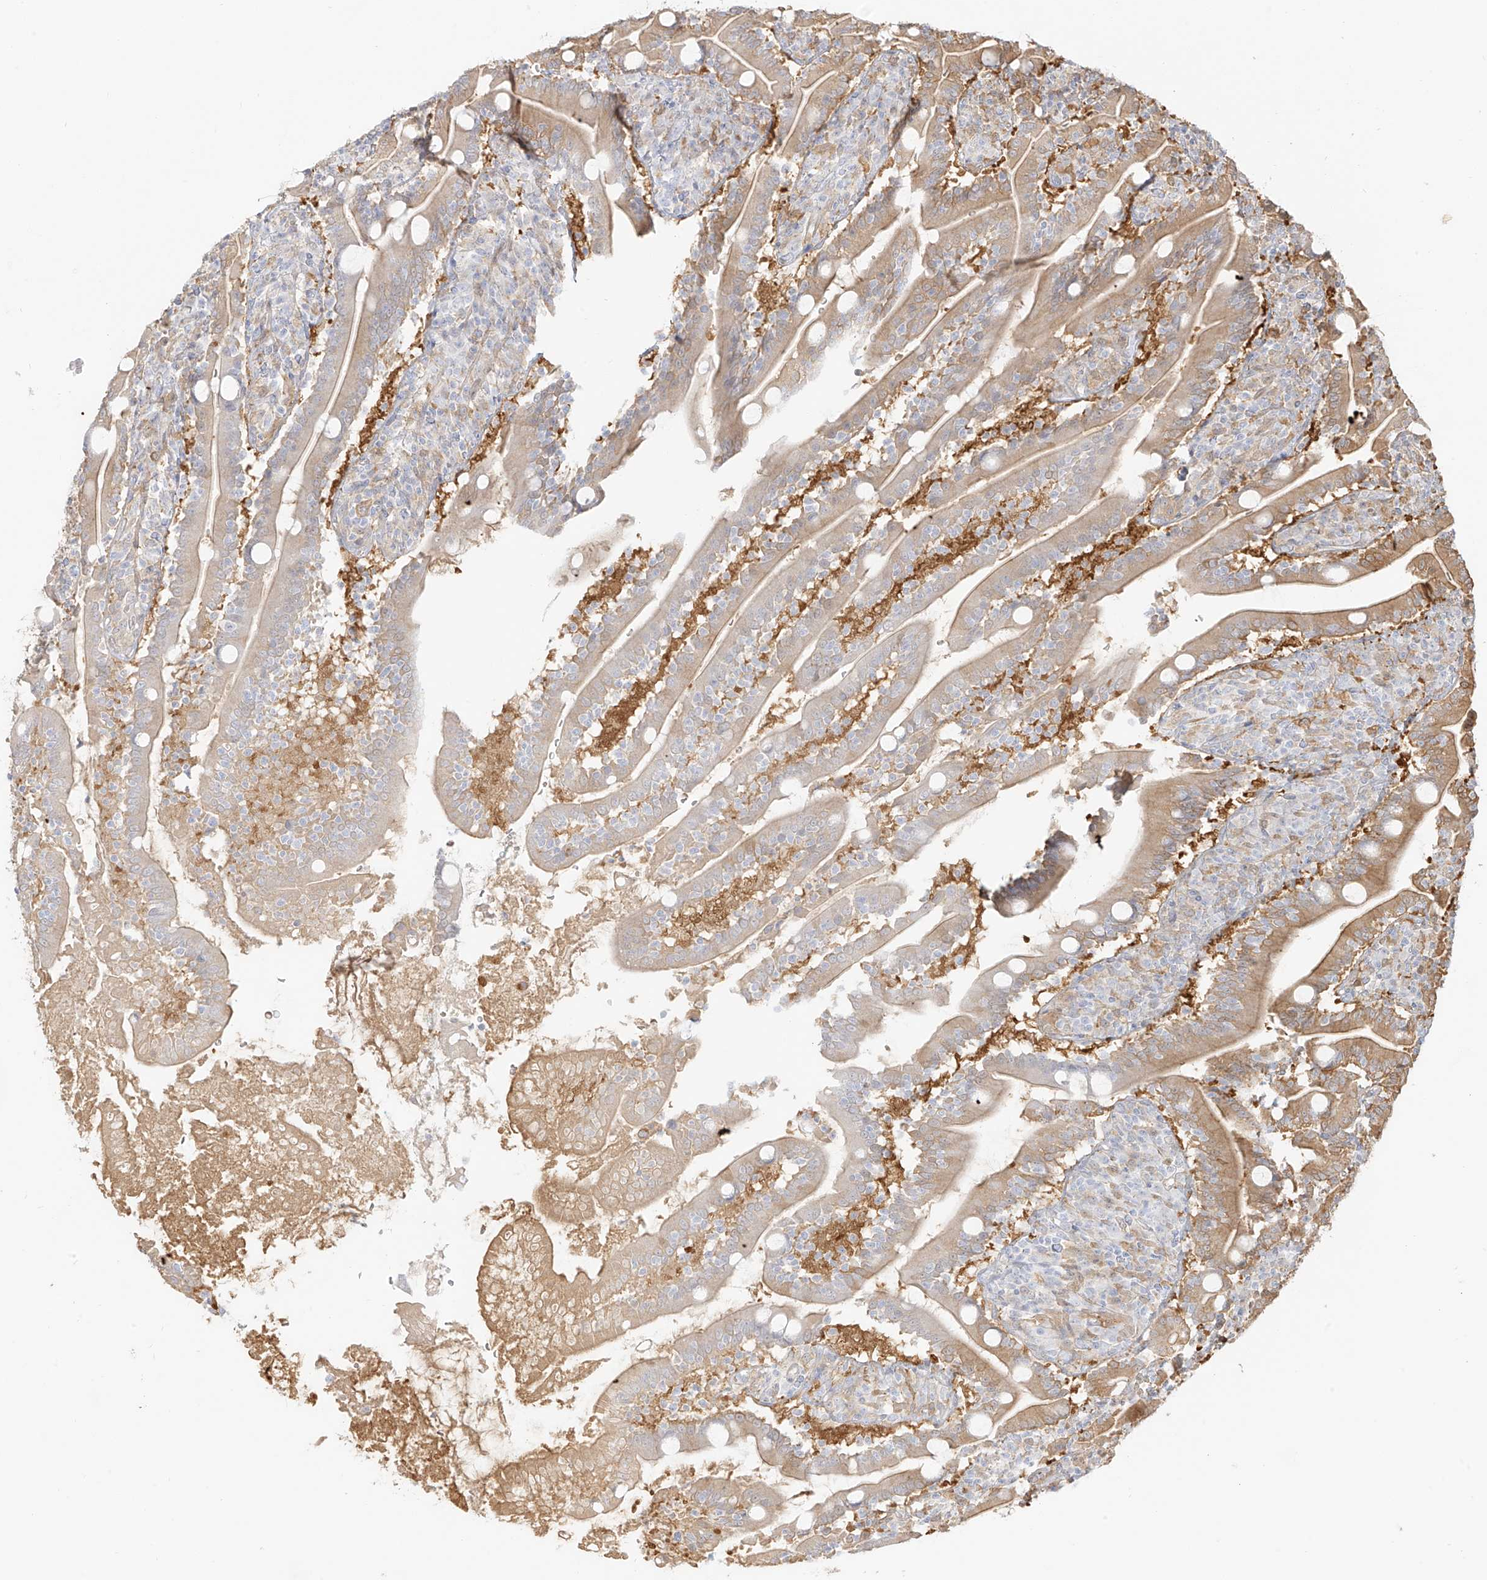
{"staining": {"intensity": "moderate", "quantity": "25%-75%", "location": "cytoplasmic/membranous"}, "tissue": "duodenum", "cell_type": "Glandular cells", "image_type": "normal", "snomed": [{"axis": "morphology", "description": "Normal tissue, NOS"}, {"axis": "topography", "description": "Duodenum"}], "caption": "Immunohistochemistry (IHC) micrograph of unremarkable human duodenum stained for a protein (brown), which displays medium levels of moderate cytoplasmic/membranous positivity in about 25%-75% of glandular cells.", "gene": "UPK1B", "patient": {"sex": "male", "age": 35}}